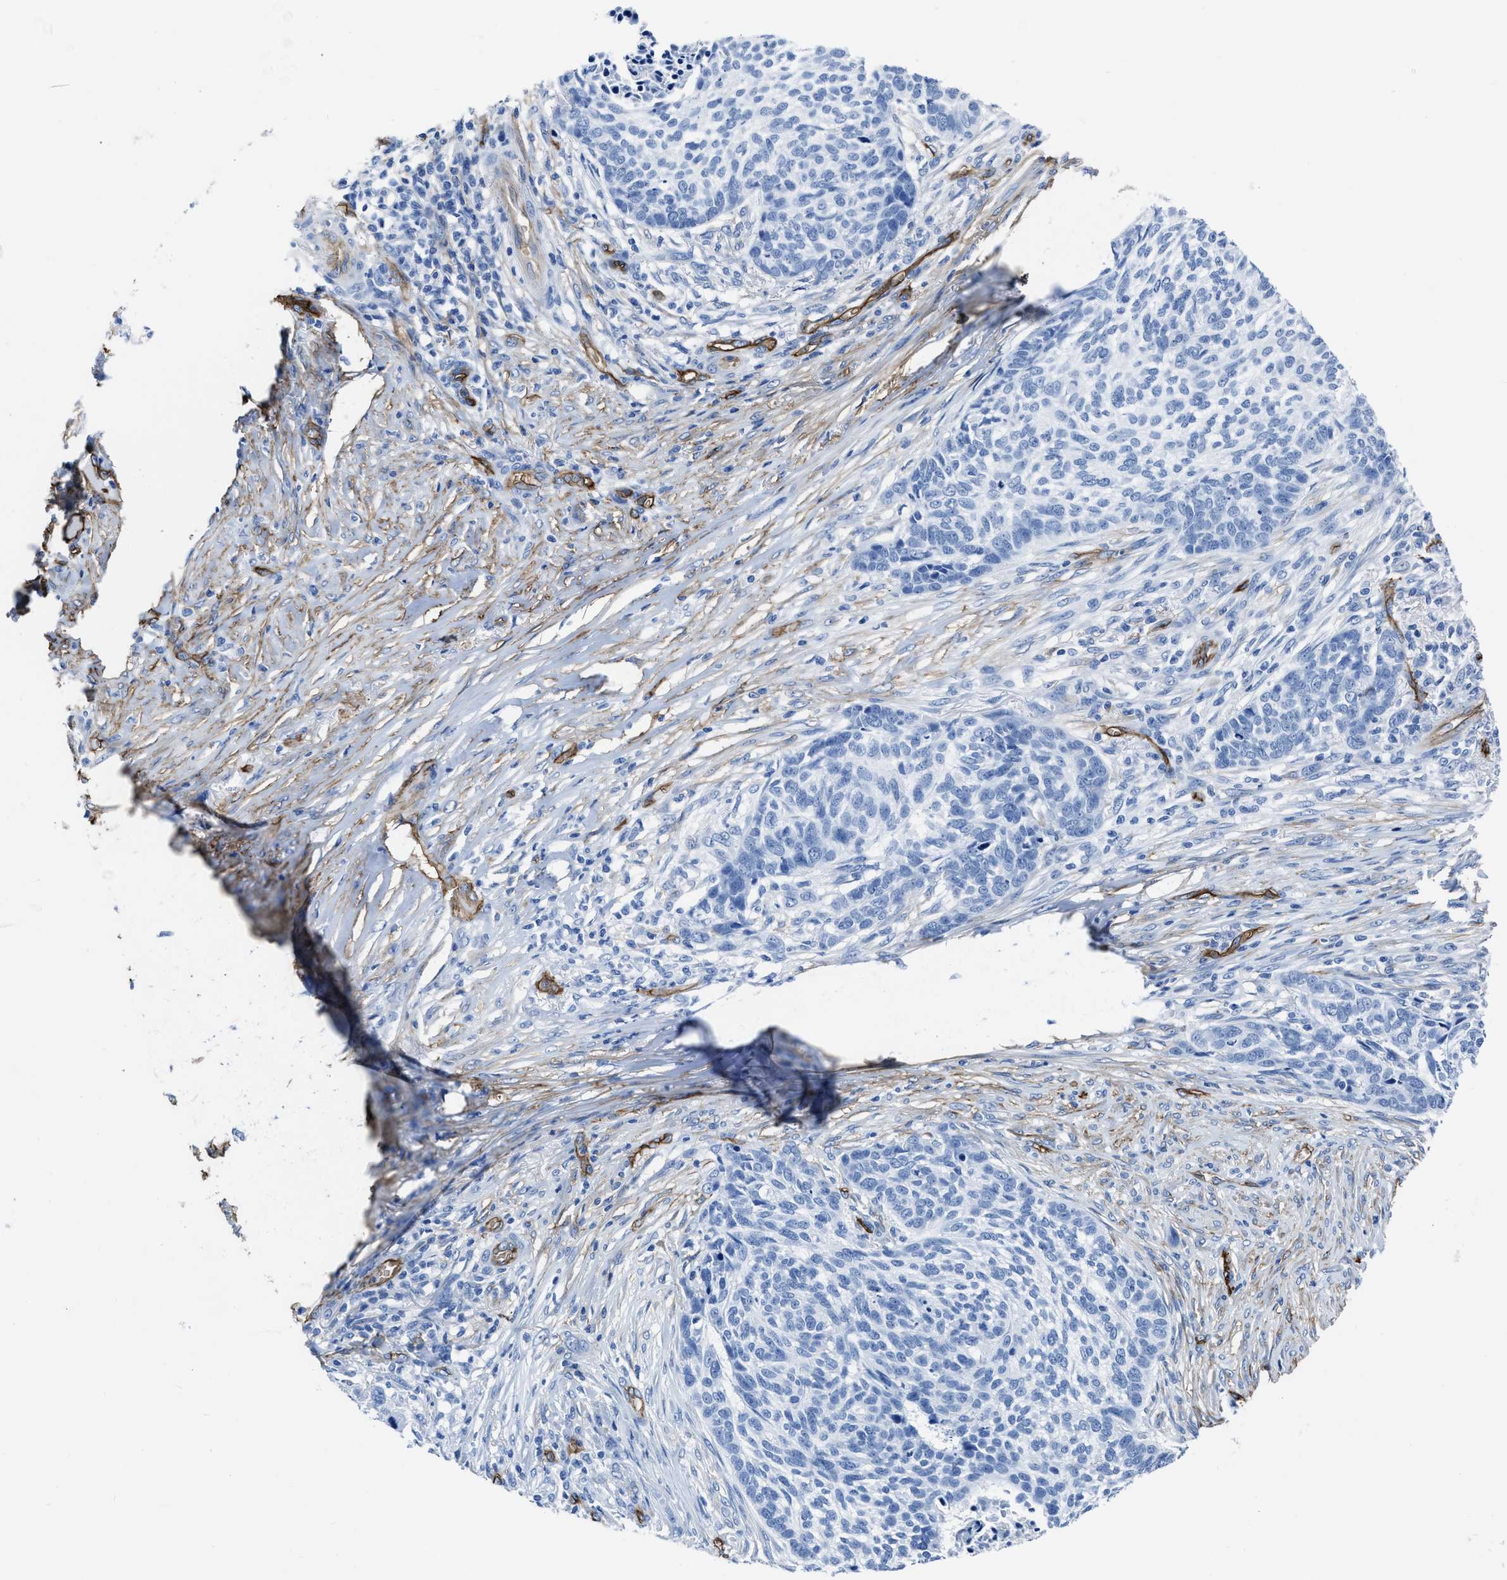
{"staining": {"intensity": "negative", "quantity": "none", "location": "none"}, "tissue": "skin cancer", "cell_type": "Tumor cells", "image_type": "cancer", "snomed": [{"axis": "morphology", "description": "Basal cell carcinoma"}, {"axis": "topography", "description": "Skin"}], "caption": "The histopathology image reveals no significant positivity in tumor cells of skin cancer.", "gene": "AQP1", "patient": {"sex": "male", "age": 85}}